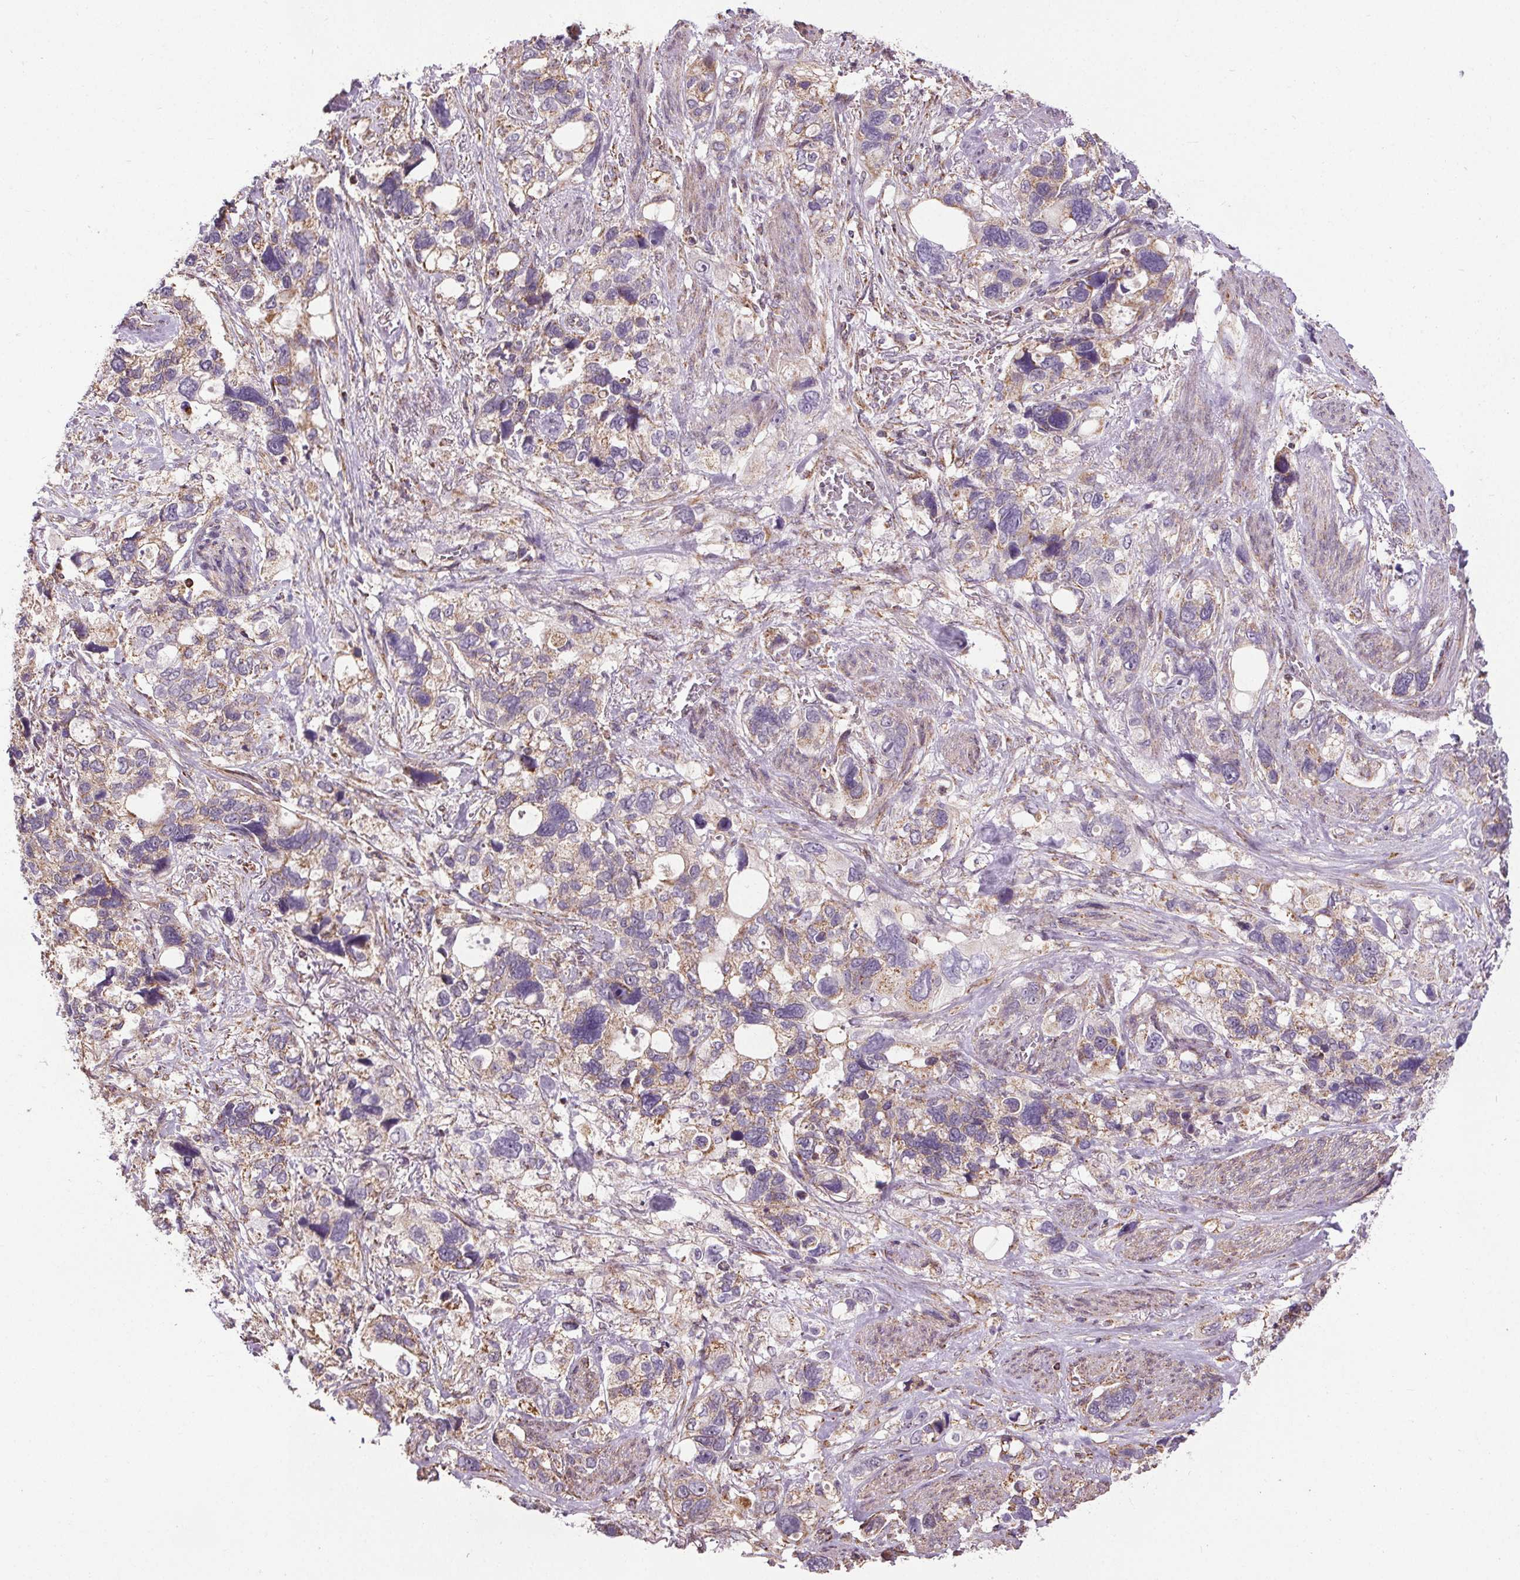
{"staining": {"intensity": "weak", "quantity": "<25%", "location": "cytoplasmic/membranous"}, "tissue": "stomach cancer", "cell_type": "Tumor cells", "image_type": "cancer", "snomed": [{"axis": "morphology", "description": "Adenocarcinoma, NOS"}, {"axis": "topography", "description": "Stomach, upper"}], "caption": "Stomach cancer (adenocarcinoma) was stained to show a protein in brown. There is no significant positivity in tumor cells. (Brightfield microscopy of DAB immunohistochemistry (IHC) at high magnification).", "gene": "ZNF548", "patient": {"sex": "female", "age": 81}}